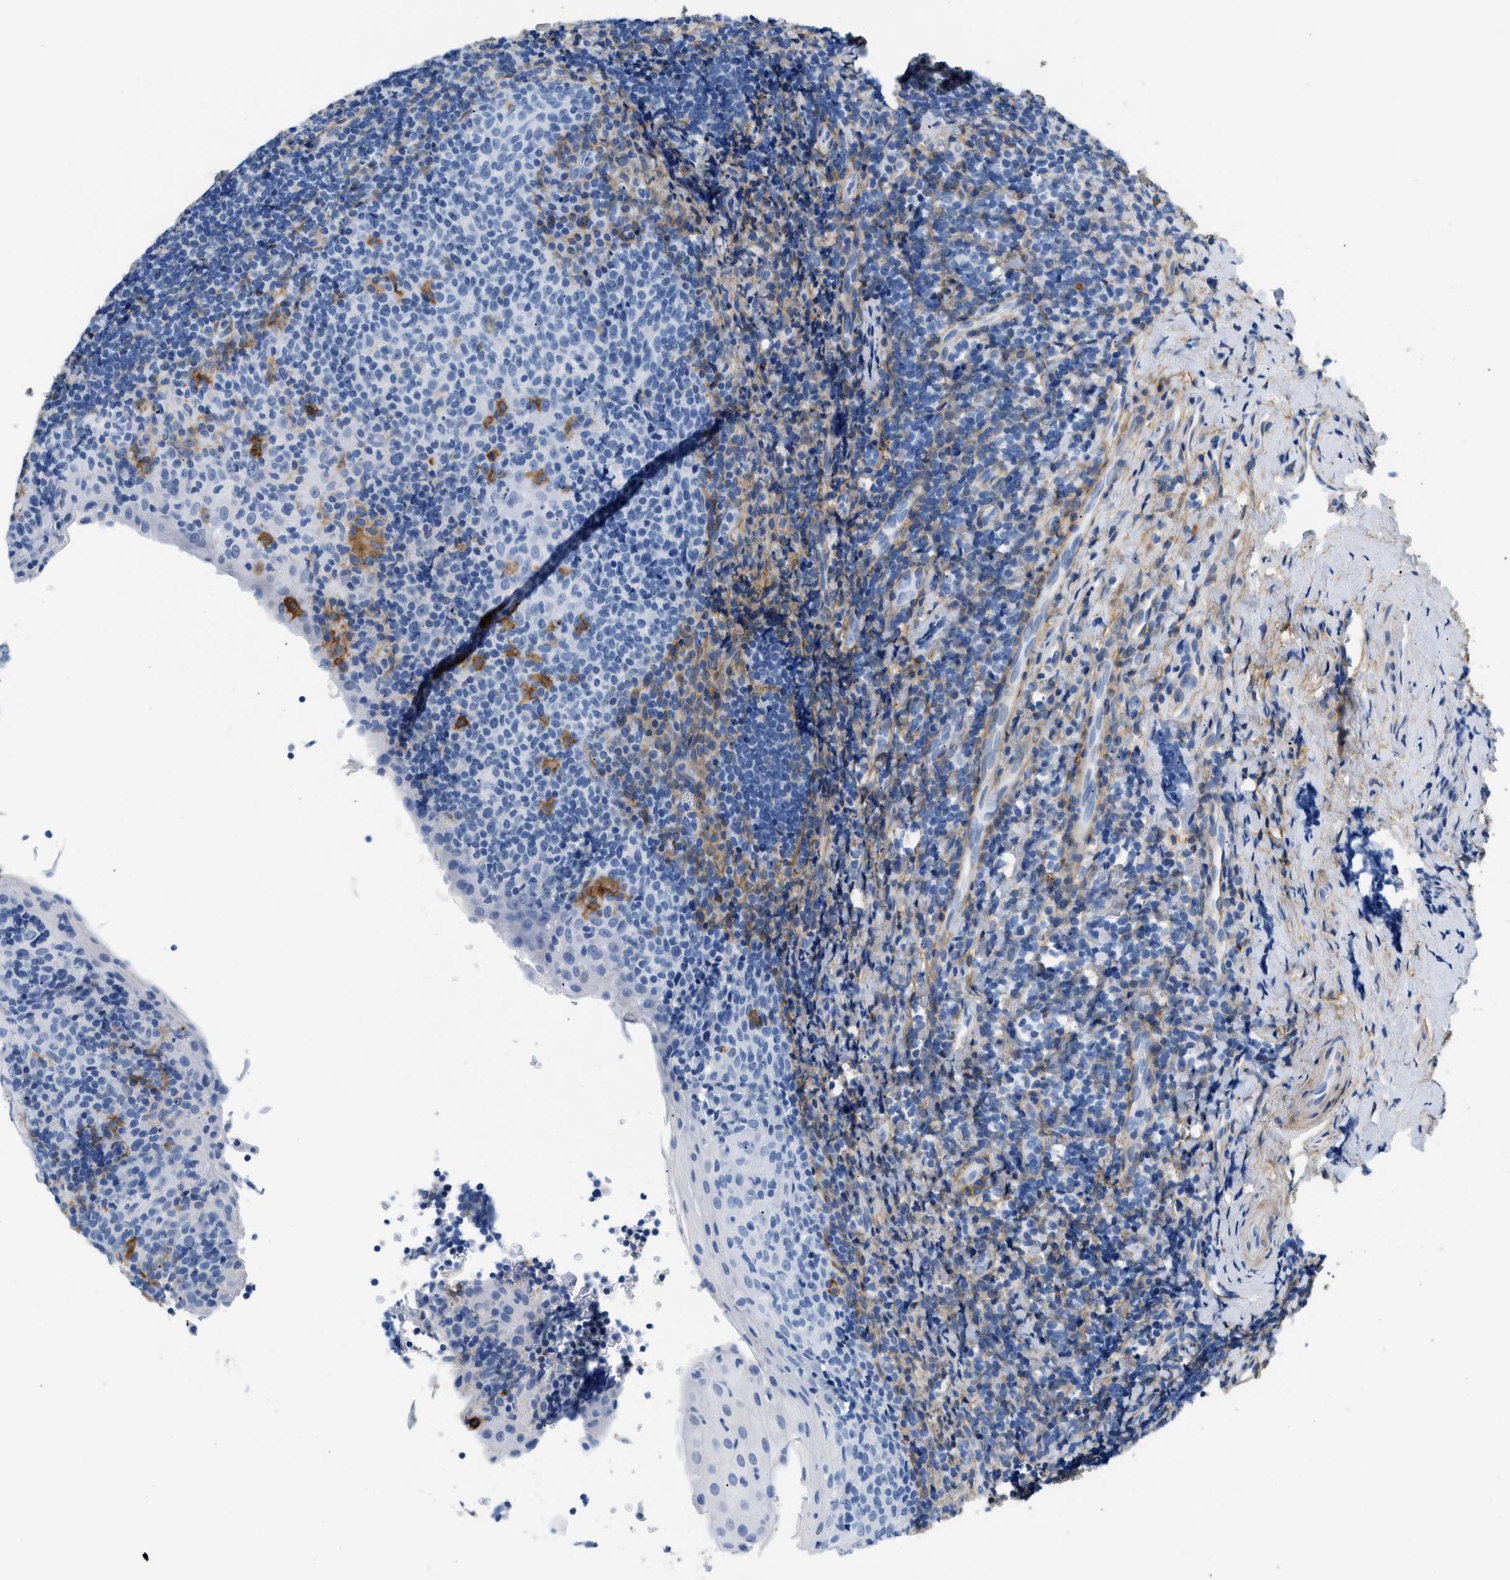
{"staining": {"intensity": "negative", "quantity": "none", "location": "none"}, "tissue": "tonsil", "cell_type": "Germinal center cells", "image_type": "normal", "snomed": [{"axis": "morphology", "description": "Normal tissue, NOS"}, {"axis": "topography", "description": "Tonsil"}], "caption": "The histopathology image shows no significant positivity in germinal center cells of tonsil.", "gene": "PDGFRB", "patient": {"sex": "male", "age": 37}}